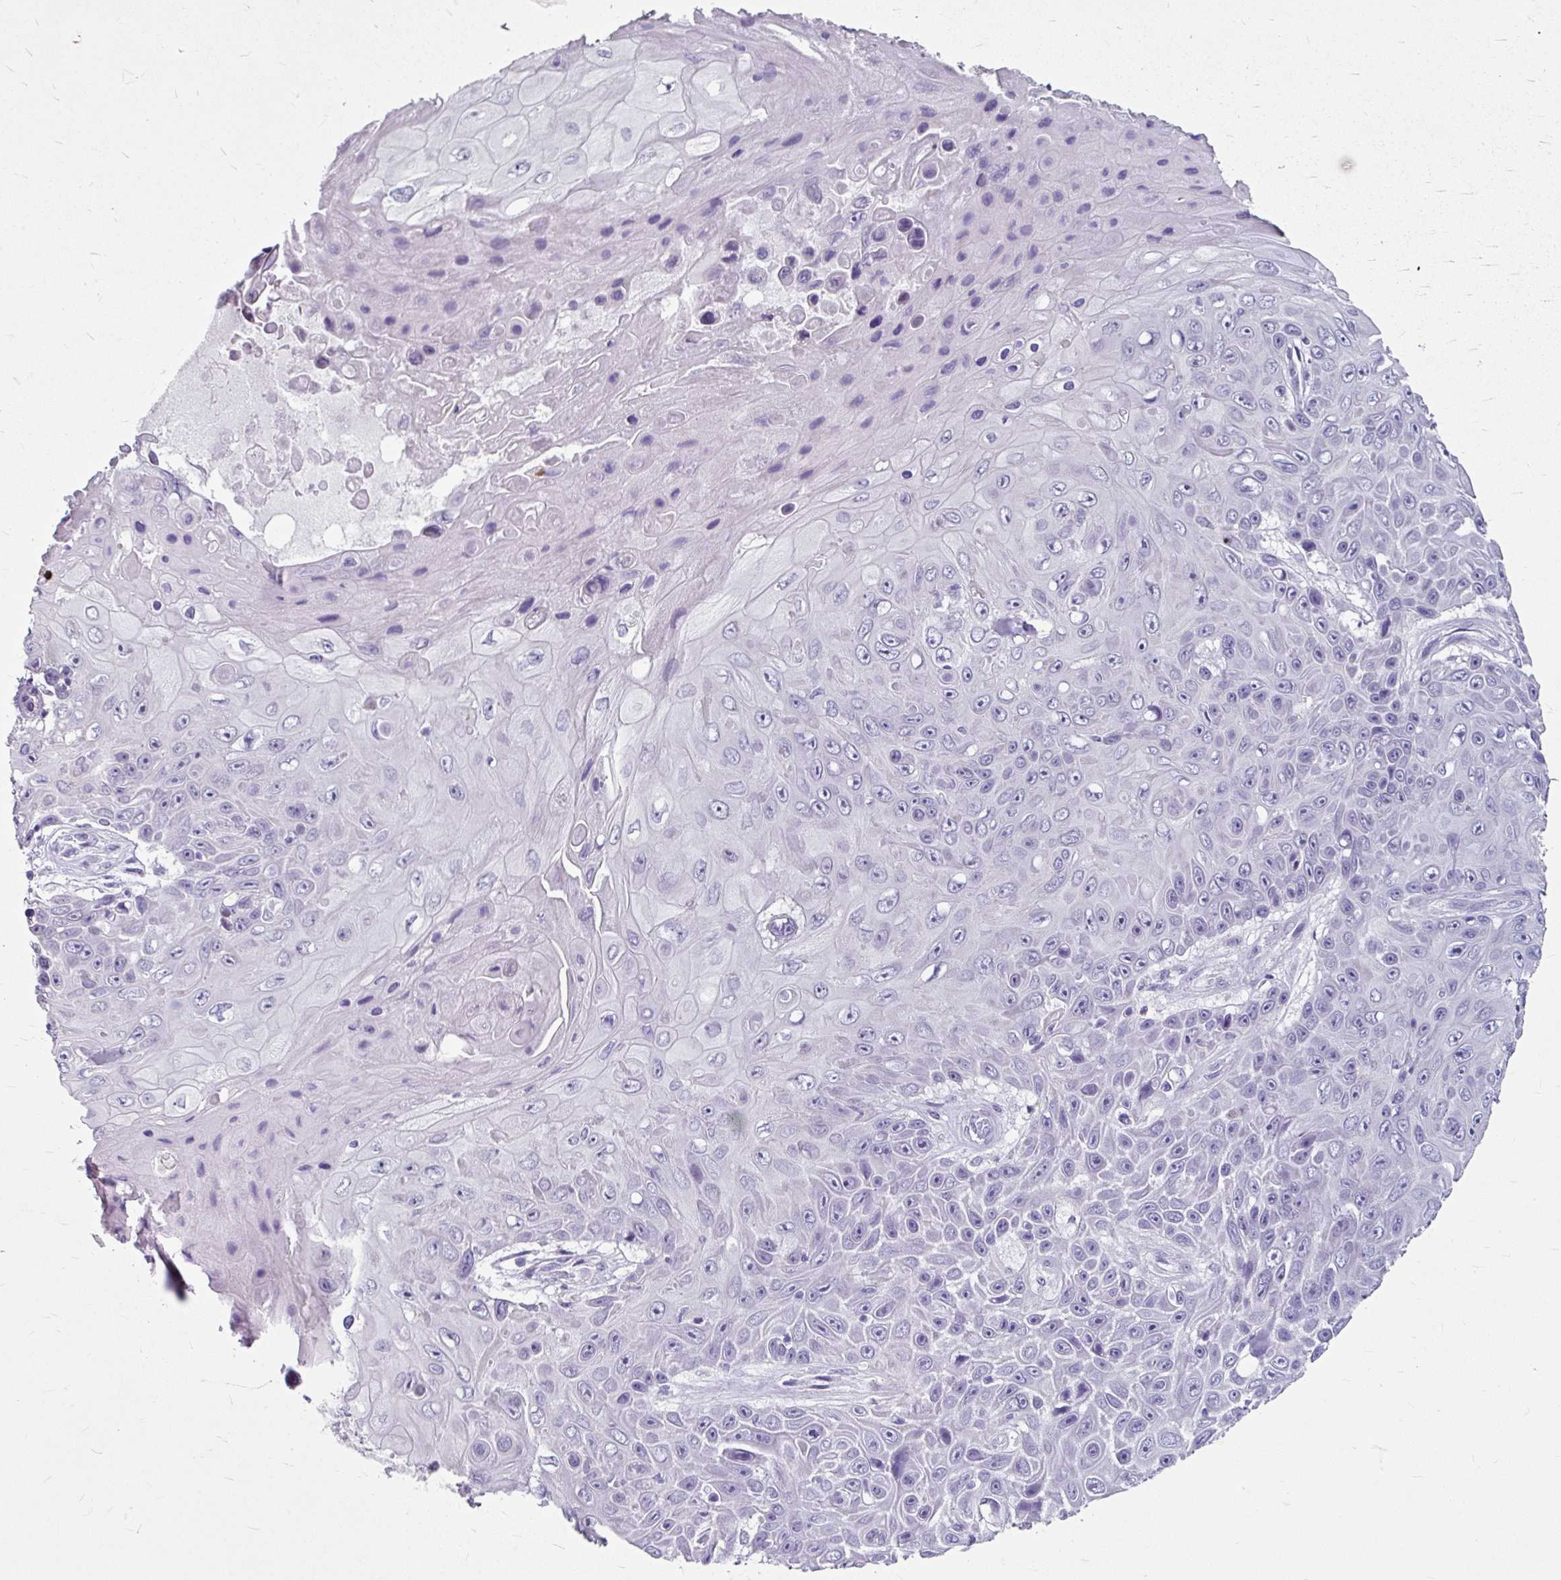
{"staining": {"intensity": "negative", "quantity": "none", "location": "none"}, "tissue": "skin cancer", "cell_type": "Tumor cells", "image_type": "cancer", "snomed": [{"axis": "morphology", "description": "Squamous cell carcinoma, NOS"}, {"axis": "topography", "description": "Skin"}], "caption": "Tumor cells are negative for brown protein staining in squamous cell carcinoma (skin).", "gene": "ANKRD1", "patient": {"sex": "male", "age": 82}}